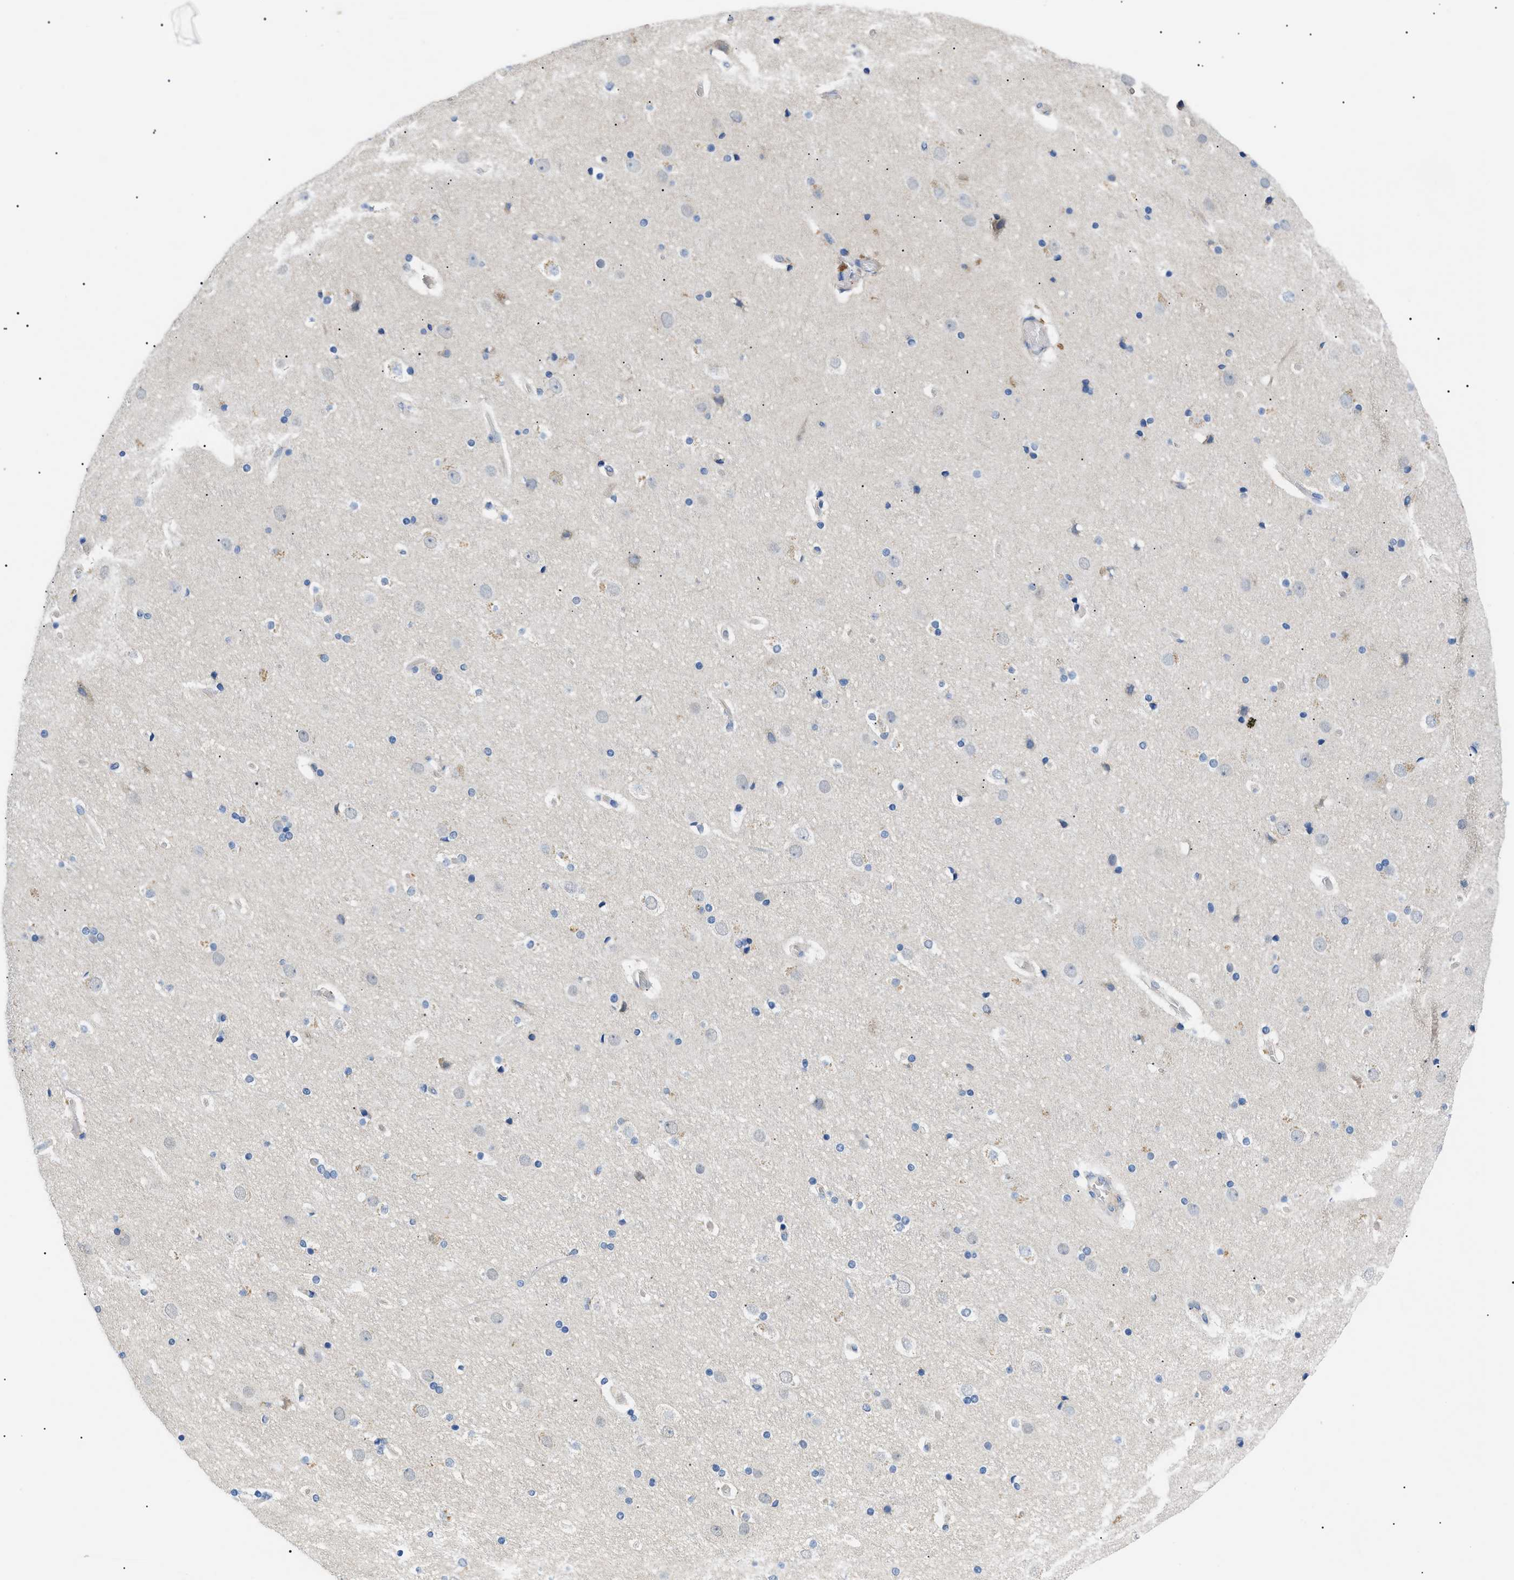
{"staining": {"intensity": "weak", "quantity": "25%-75%", "location": "cytoplasmic/membranous"}, "tissue": "cerebral cortex", "cell_type": "Endothelial cells", "image_type": "normal", "snomed": [{"axis": "morphology", "description": "Normal tissue, NOS"}, {"axis": "topography", "description": "Cerebral cortex"}], "caption": "A micrograph of human cerebral cortex stained for a protein shows weak cytoplasmic/membranous brown staining in endothelial cells. Using DAB (3,3'-diaminobenzidine) (brown) and hematoxylin (blue) stains, captured at high magnification using brightfield microscopy.", "gene": "TOMM6", "patient": {"sex": "male", "age": 57}}